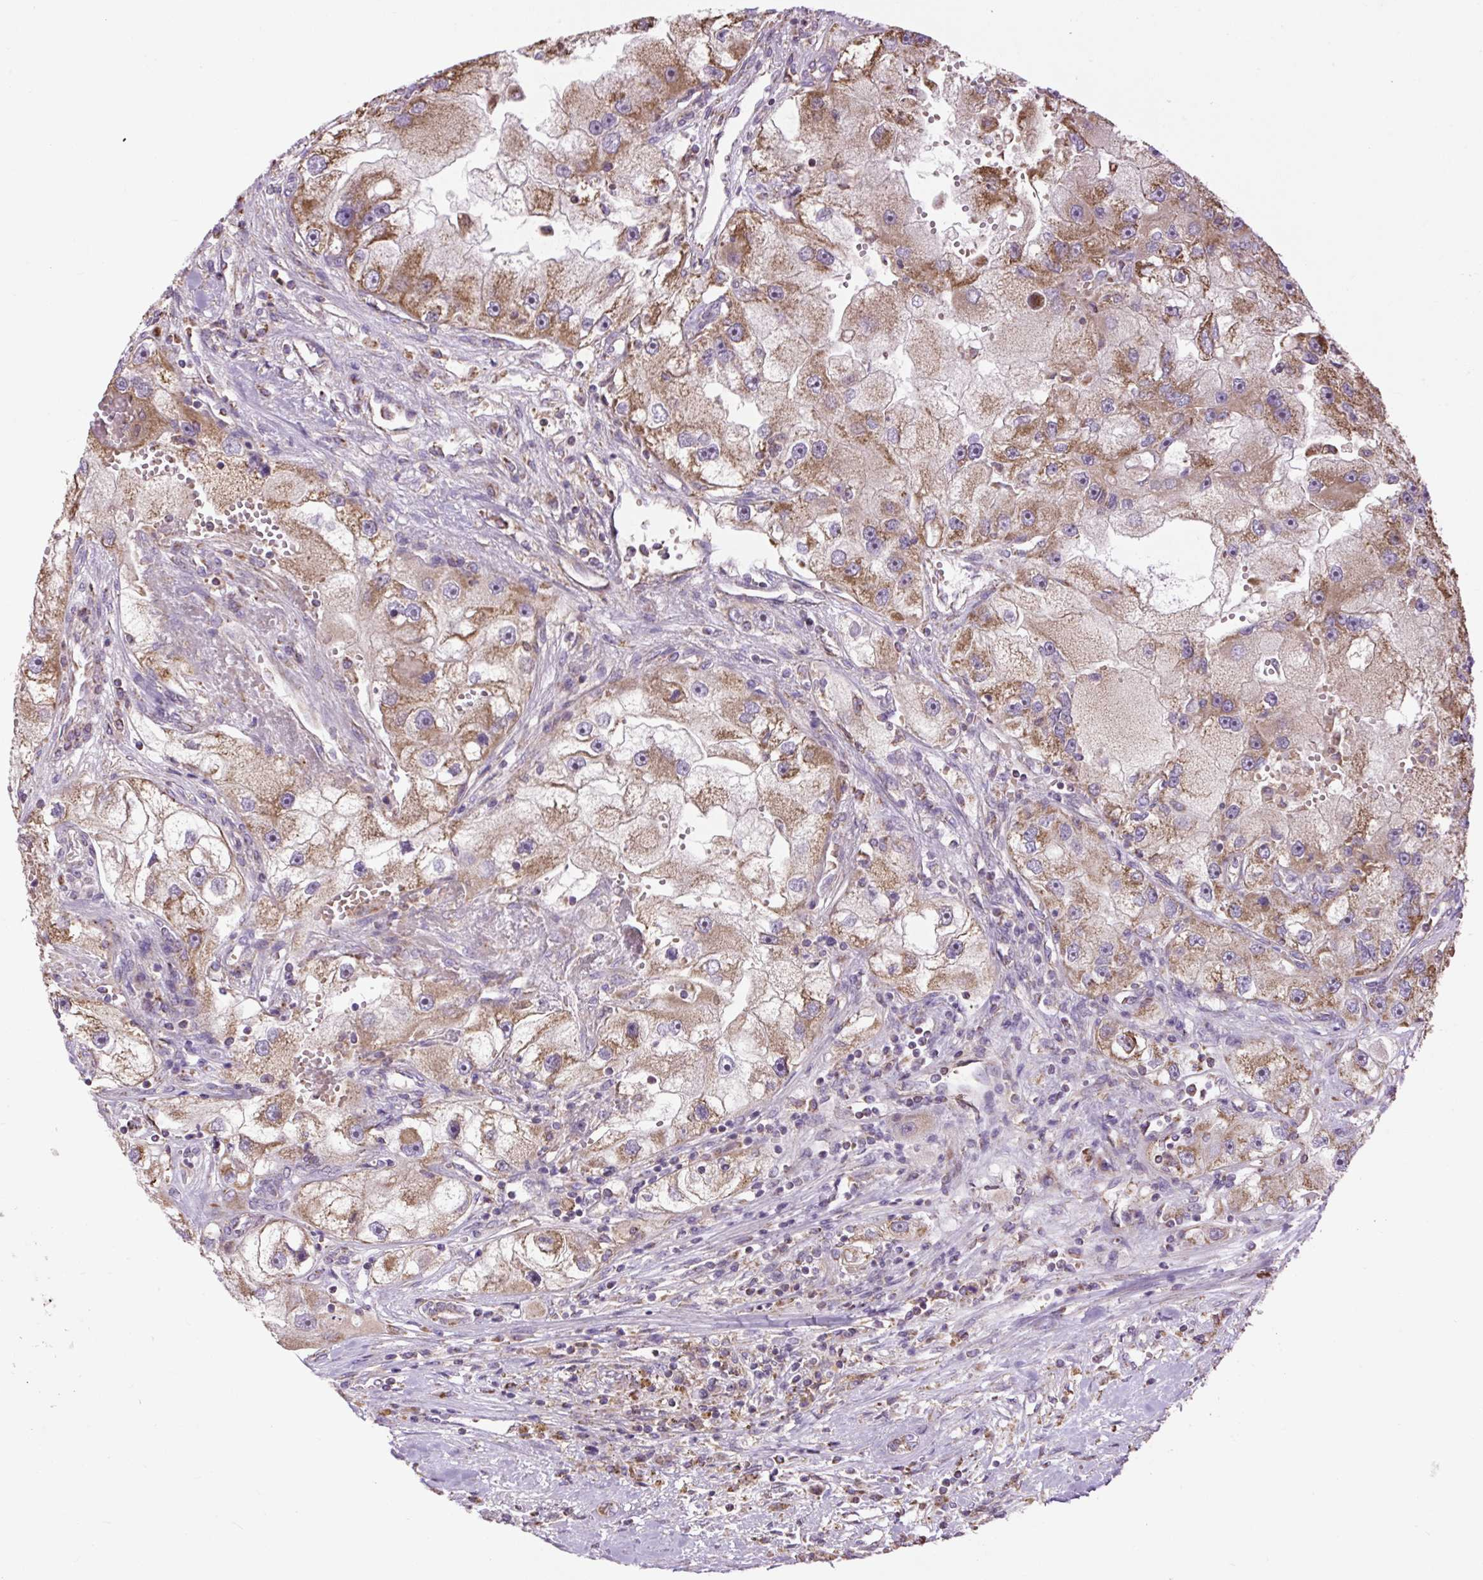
{"staining": {"intensity": "moderate", "quantity": ">75%", "location": "cytoplasmic/membranous"}, "tissue": "renal cancer", "cell_type": "Tumor cells", "image_type": "cancer", "snomed": [{"axis": "morphology", "description": "Adenocarcinoma, NOS"}, {"axis": "topography", "description": "Kidney"}], "caption": "Tumor cells display medium levels of moderate cytoplasmic/membranous expression in approximately >75% of cells in human renal cancer (adenocarcinoma).", "gene": "PLCG1", "patient": {"sex": "male", "age": 63}}